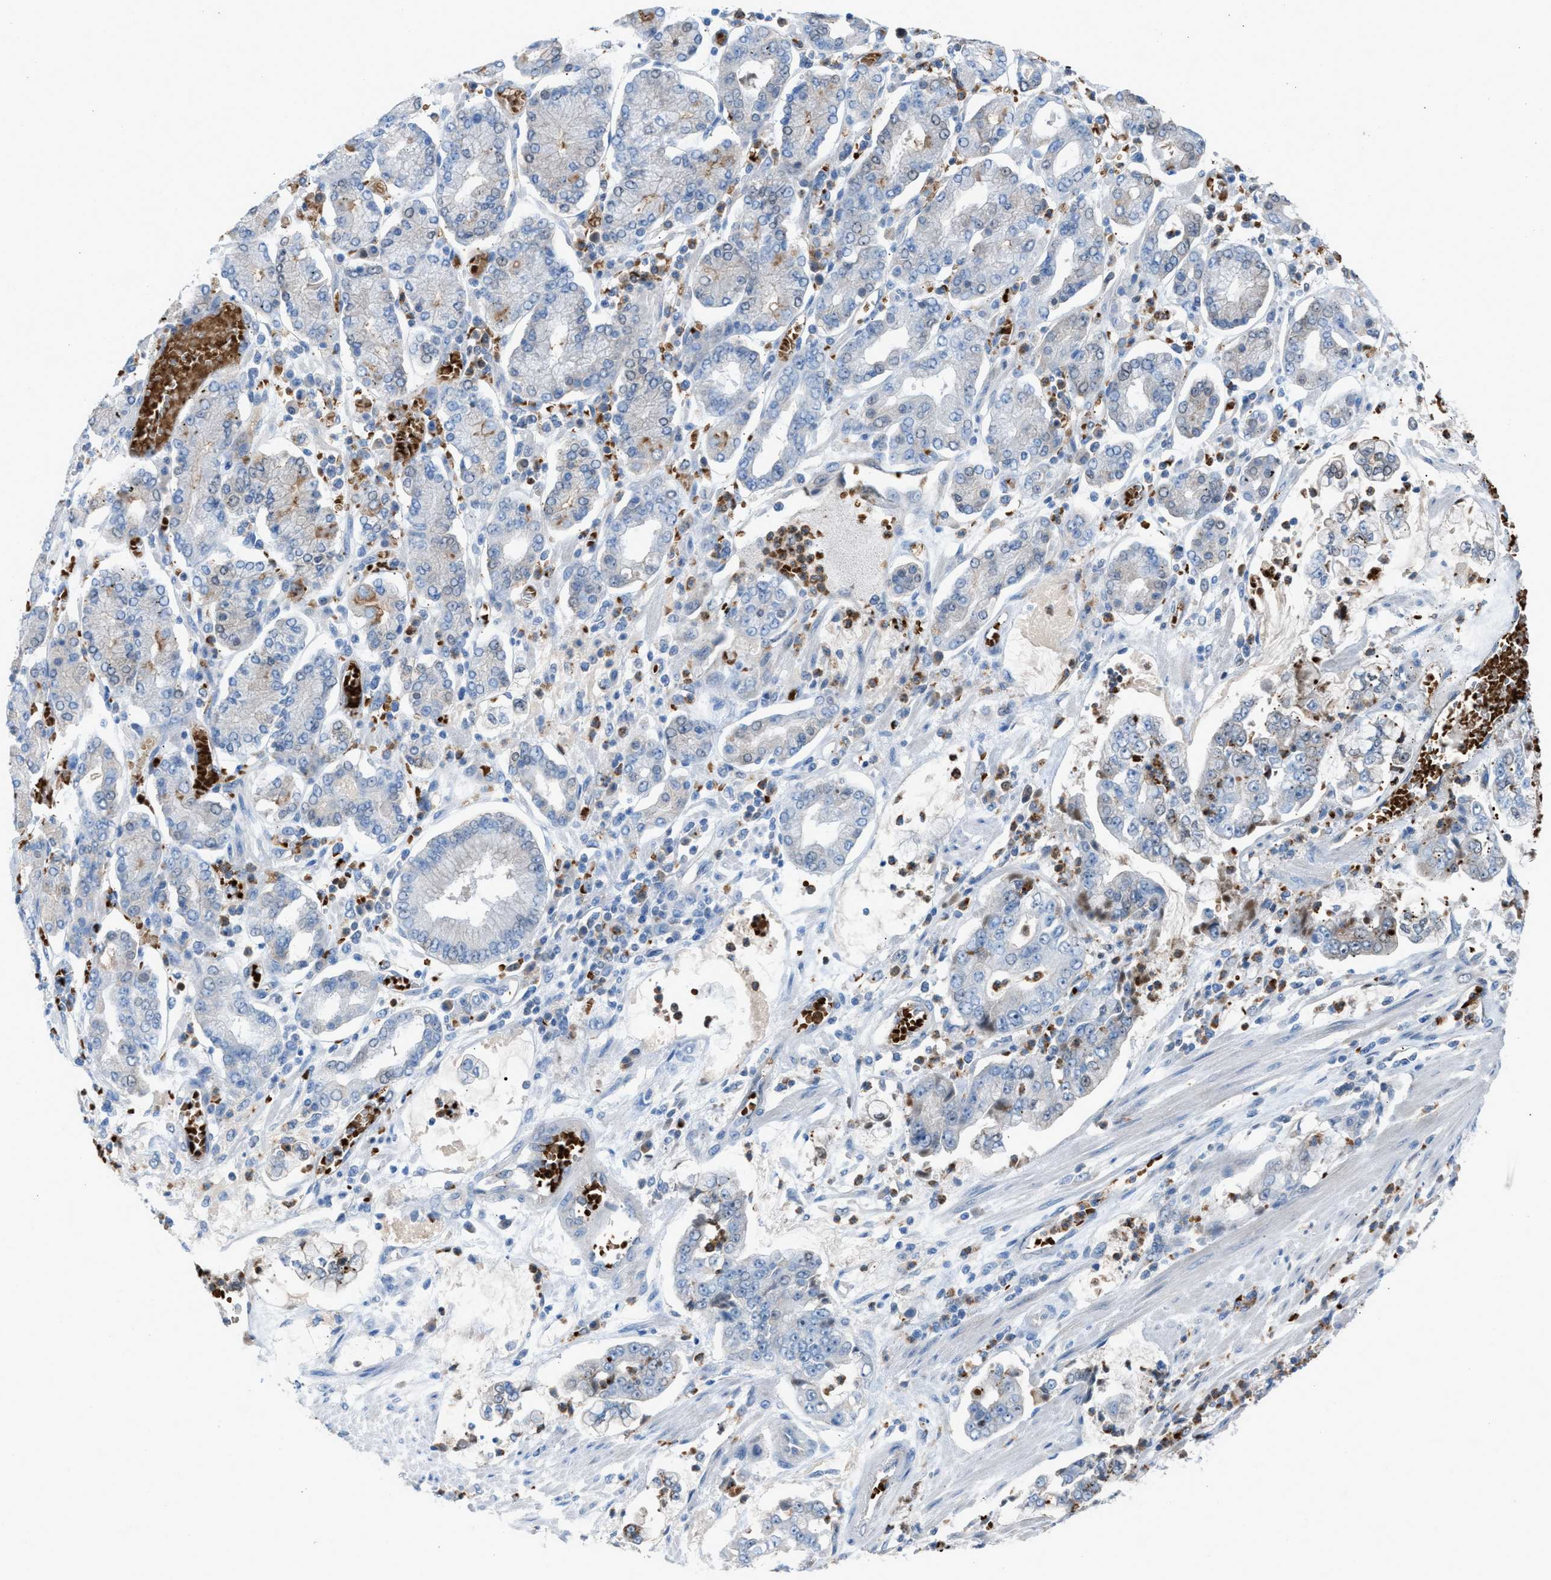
{"staining": {"intensity": "negative", "quantity": "none", "location": "none"}, "tissue": "stomach cancer", "cell_type": "Tumor cells", "image_type": "cancer", "snomed": [{"axis": "morphology", "description": "Adenocarcinoma, NOS"}, {"axis": "topography", "description": "Stomach"}], "caption": "IHC histopathology image of stomach cancer stained for a protein (brown), which reveals no positivity in tumor cells.", "gene": "CFAP77", "patient": {"sex": "male", "age": 76}}